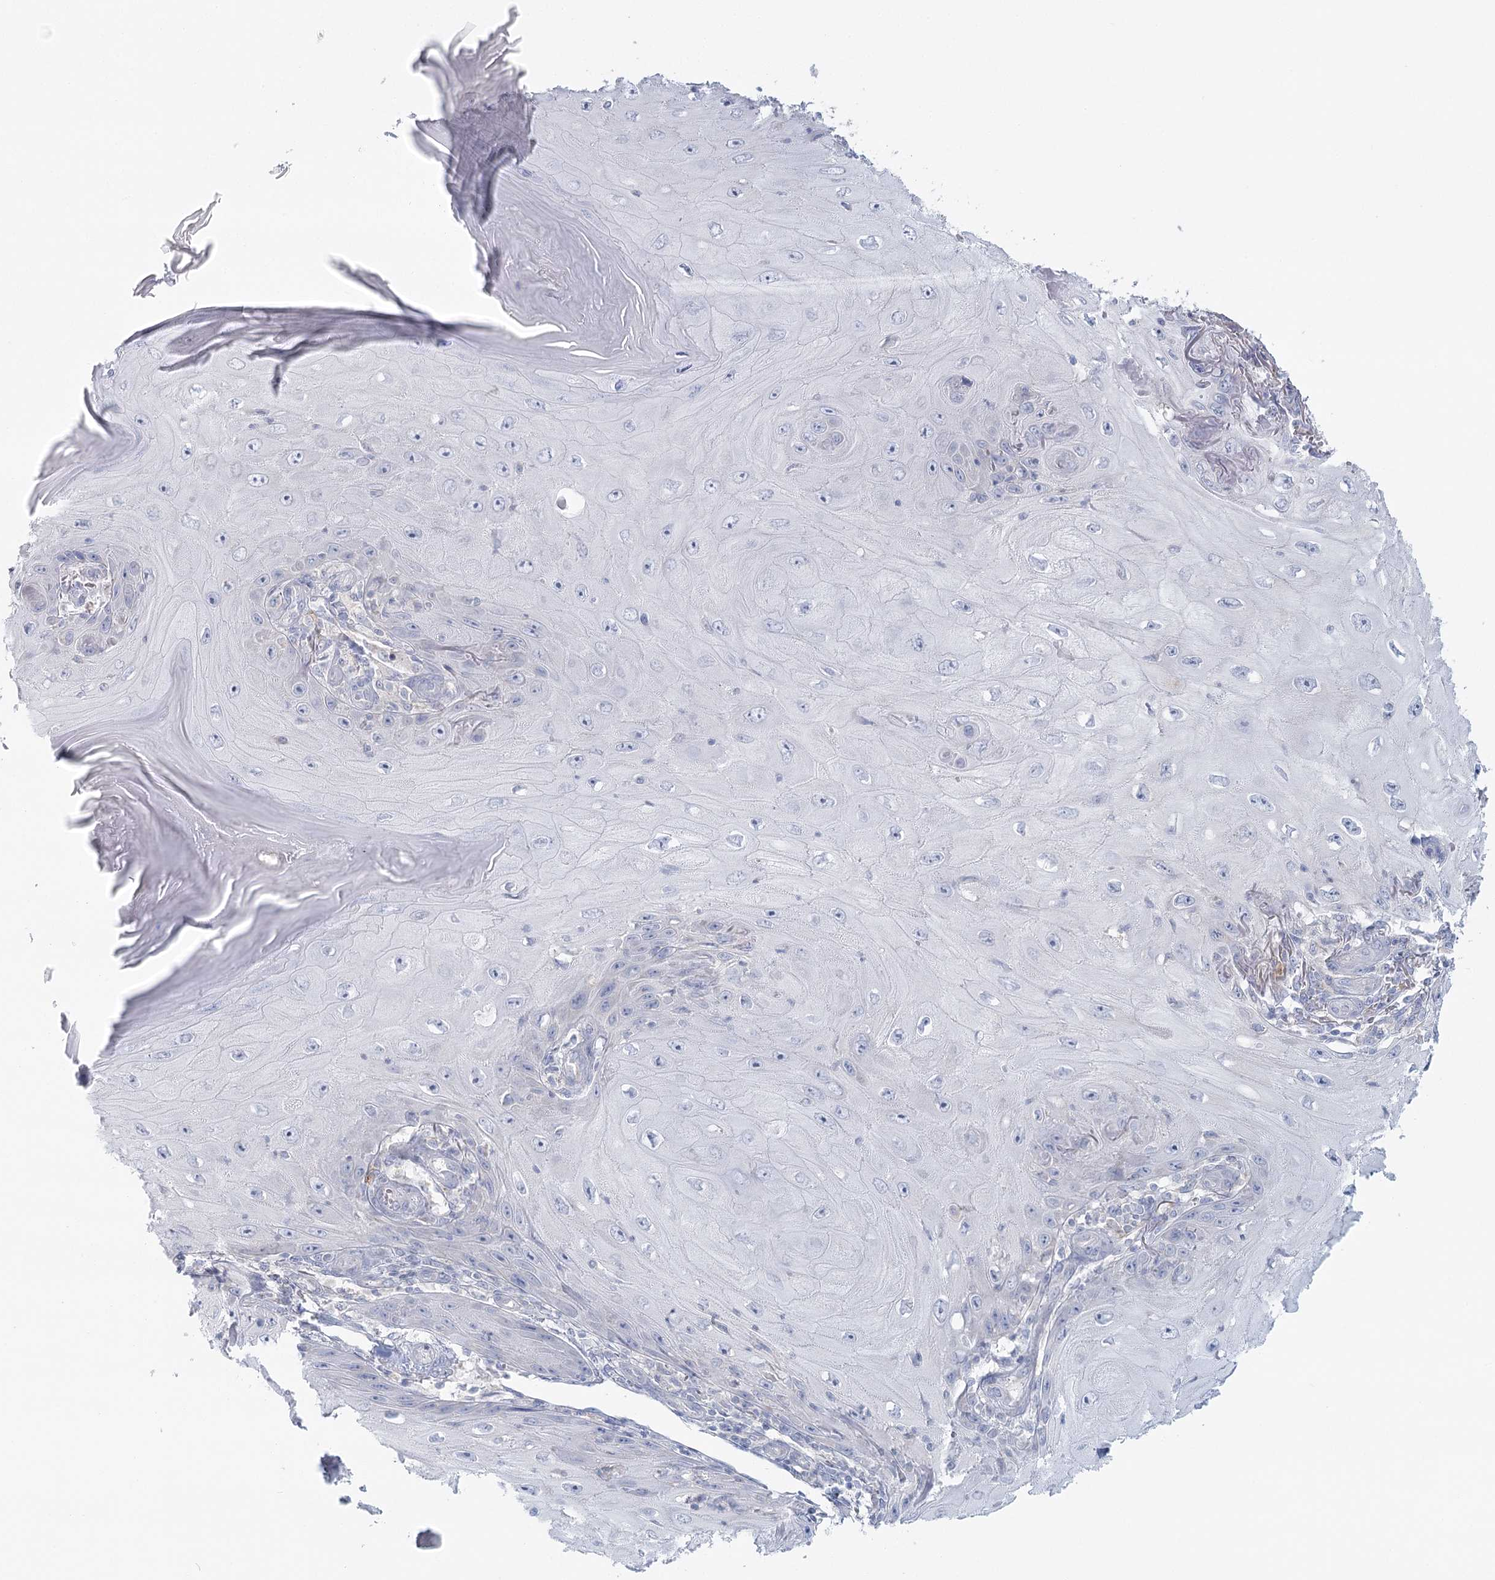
{"staining": {"intensity": "negative", "quantity": "none", "location": "none"}, "tissue": "skin cancer", "cell_type": "Tumor cells", "image_type": "cancer", "snomed": [{"axis": "morphology", "description": "Squamous cell carcinoma, NOS"}, {"axis": "topography", "description": "Skin"}], "caption": "There is no significant expression in tumor cells of skin squamous cell carcinoma.", "gene": "BPHL", "patient": {"sex": "female", "age": 73}}